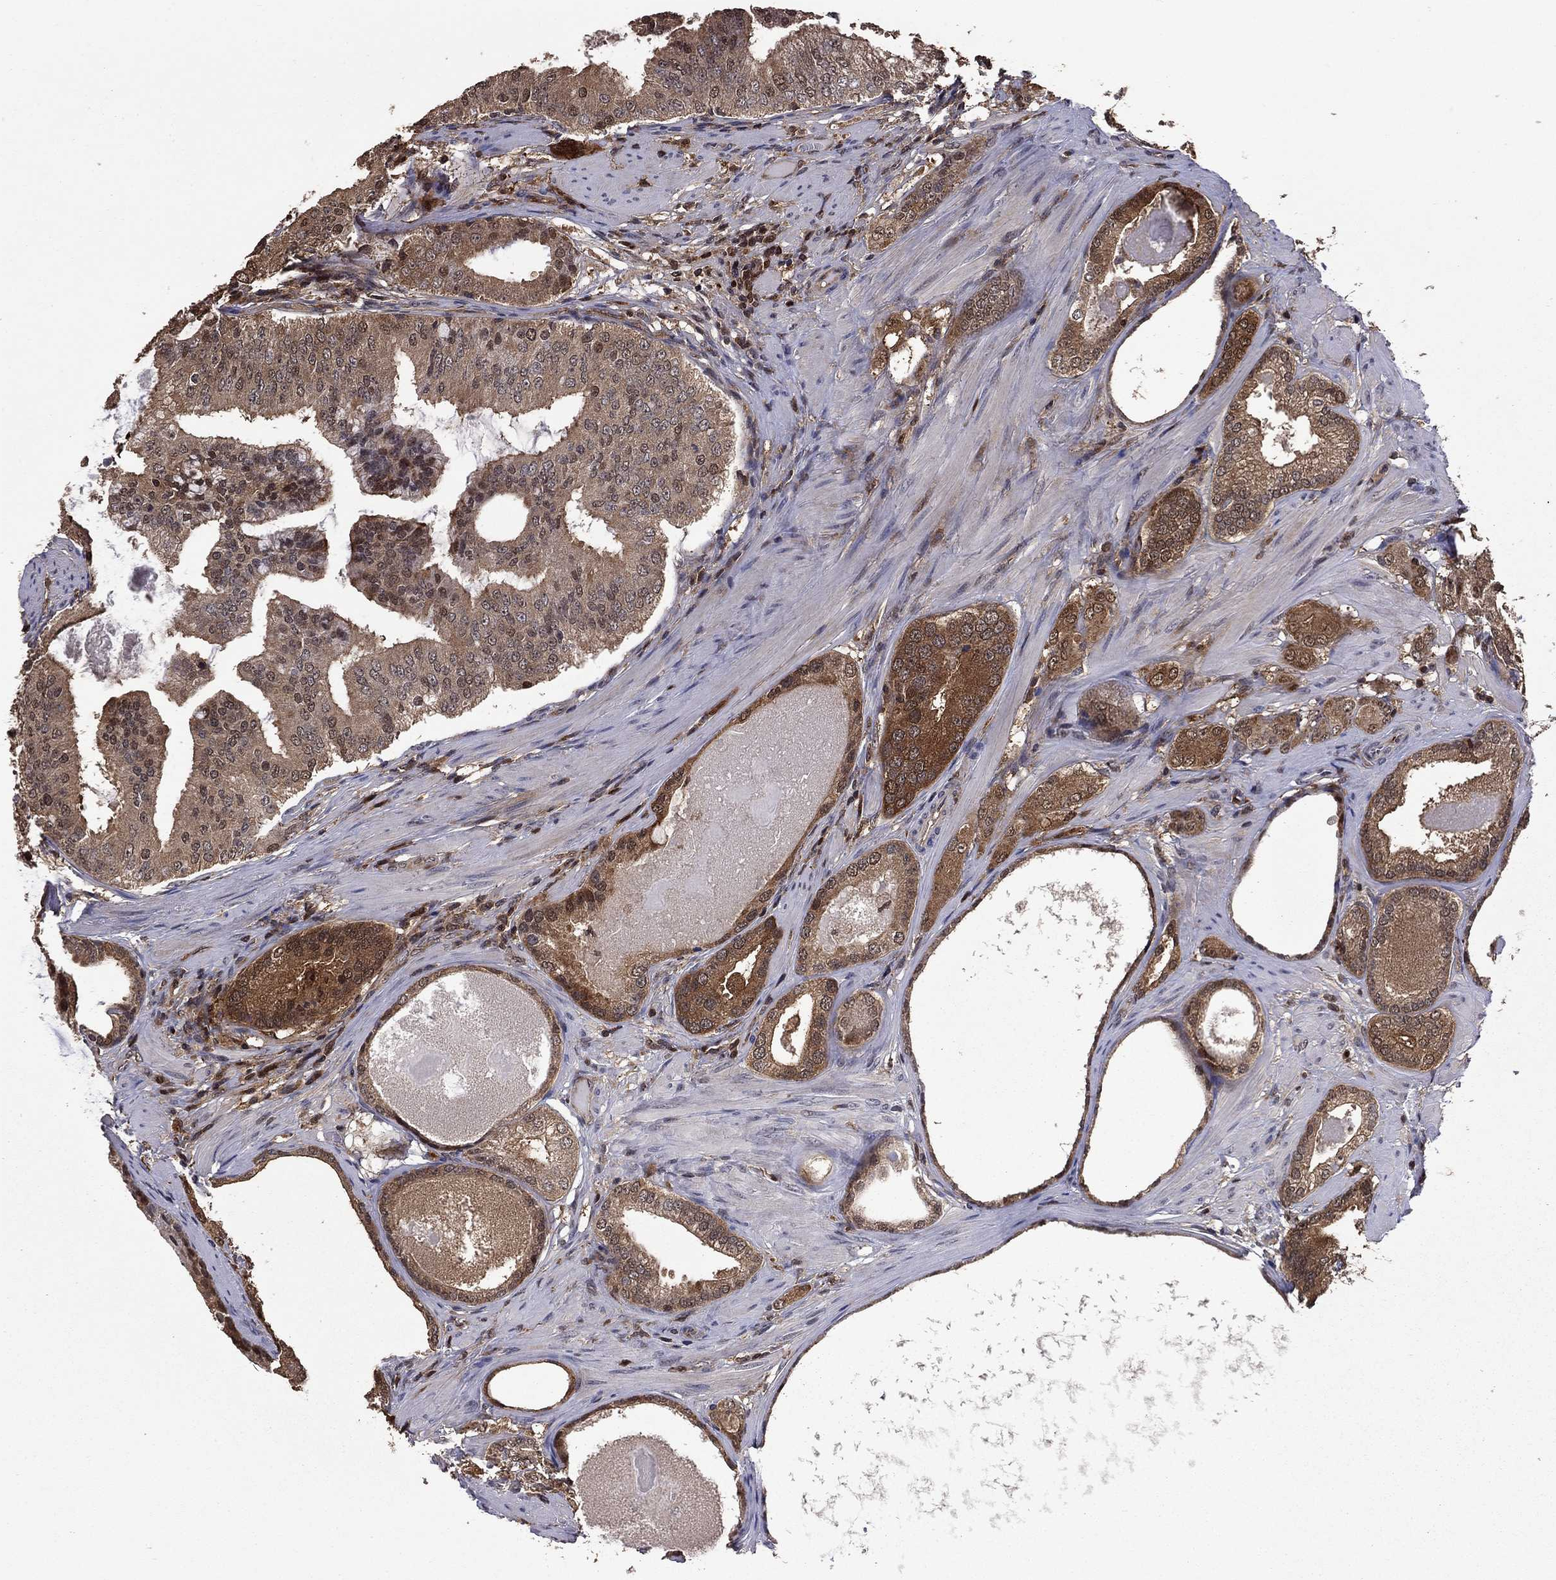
{"staining": {"intensity": "moderate", "quantity": "25%-75%", "location": "cytoplasmic/membranous"}, "tissue": "prostate cancer", "cell_type": "Tumor cells", "image_type": "cancer", "snomed": [{"axis": "morphology", "description": "Adenocarcinoma, High grade"}, {"axis": "topography", "description": "Prostate and seminal vesicle, NOS"}], "caption": "Protein expression analysis of human prostate cancer (high-grade adenocarcinoma) reveals moderate cytoplasmic/membranous expression in about 25%-75% of tumor cells.", "gene": "APPBP2", "patient": {"sex": "male", "age": 62}}